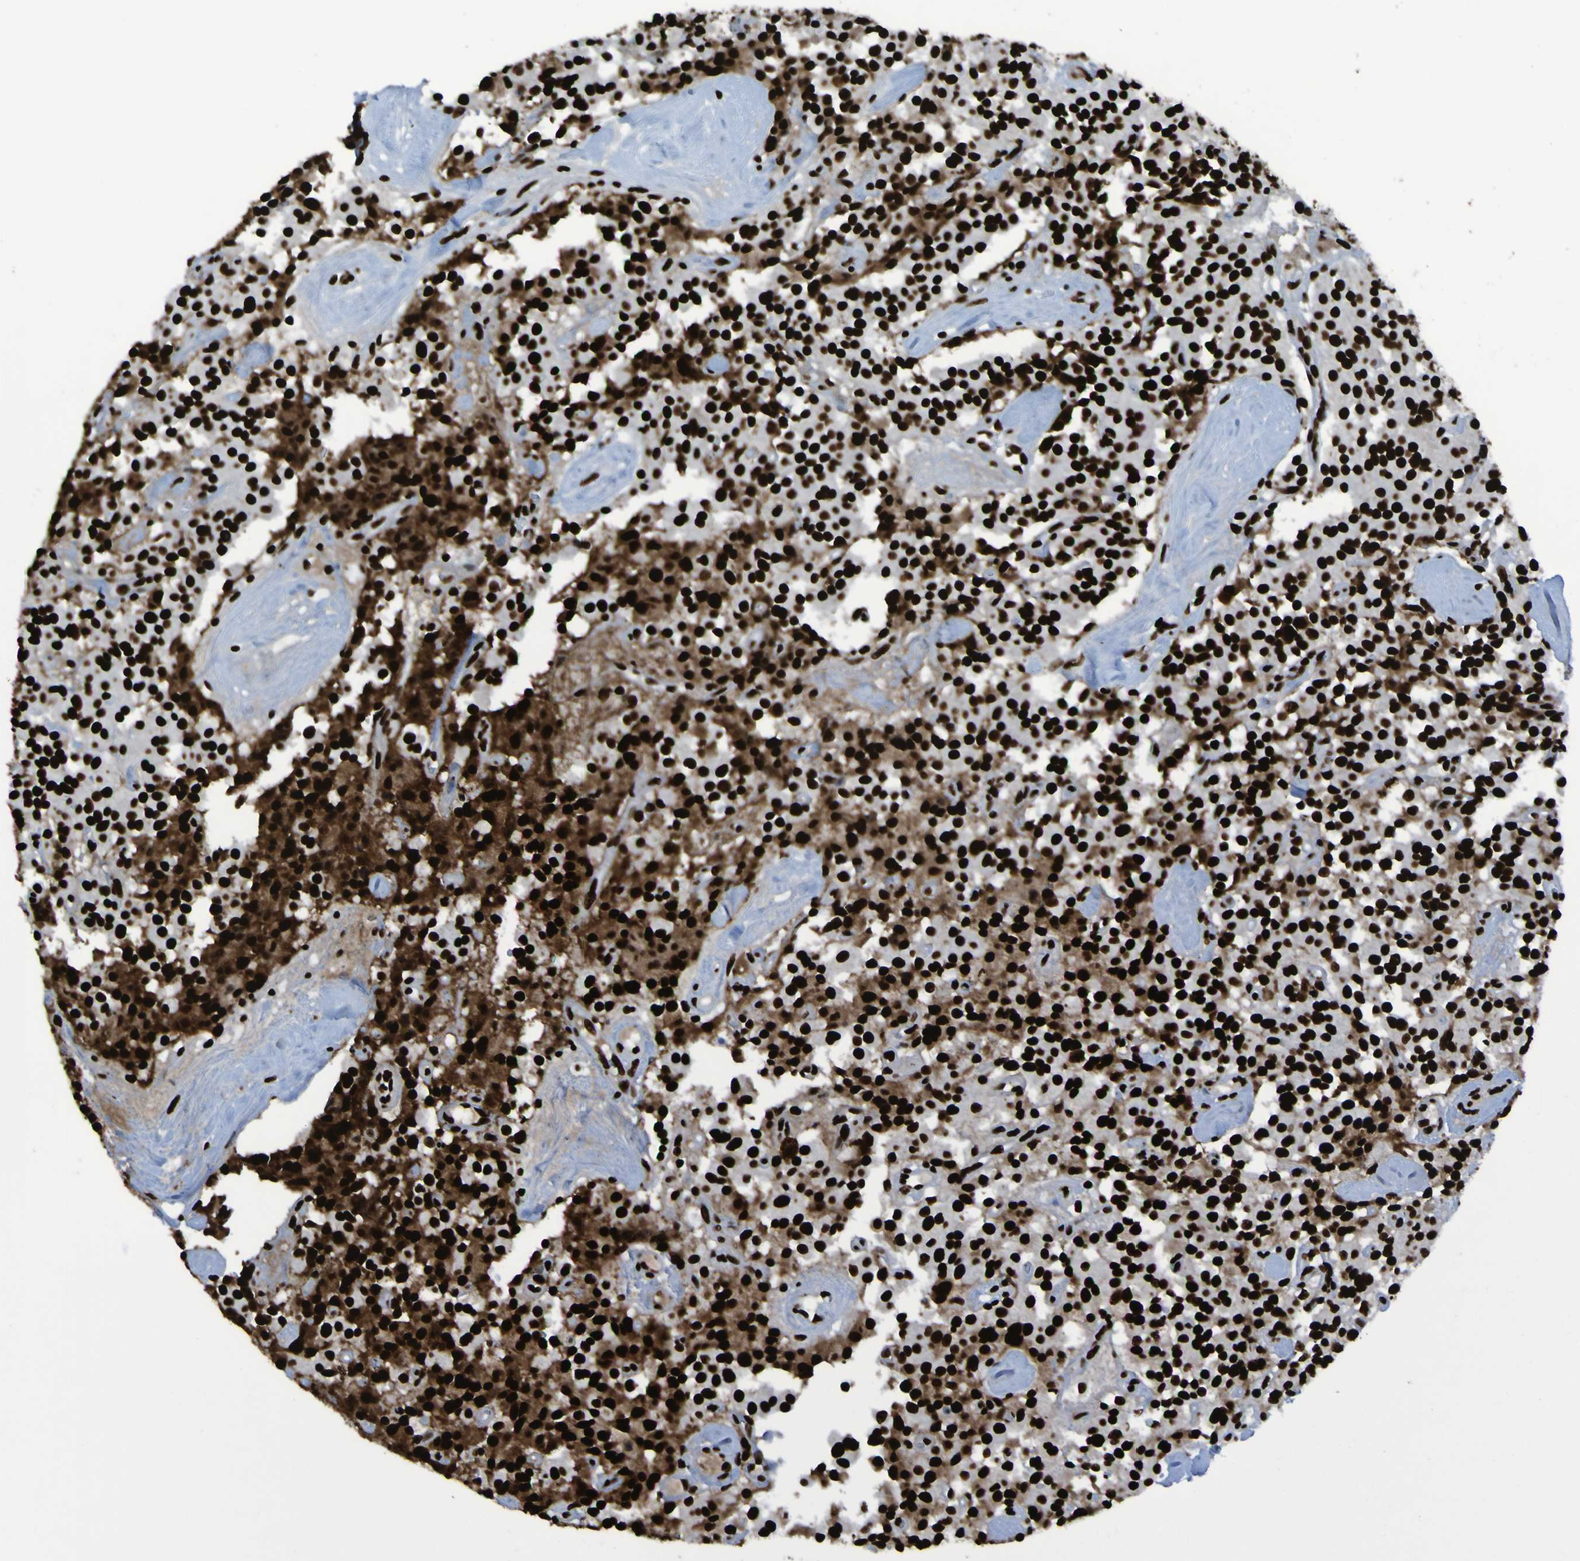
{"staining": {"intensity": "strong", "quantity": ">75%", "location": "cytoplasmic/membranous,nuclear"}, "tissue": "carcinoid", "cell_type": "Tumor cells", "image_type": "cancer", "snomed": [{"axis": "morphology", "description": "Carcinoid, malignant, NOS"}, {"axis": "topography", "description": "Lung"}], "caption": "A high-resolution micrograph shows IHC staining of carcinoid, which displays strong cytoplasmic/membranous and nuclear positivity in approximately >75% of tumor cells.", "gene": "NPM1", "patient": {"sex": "male", "age": 30}}